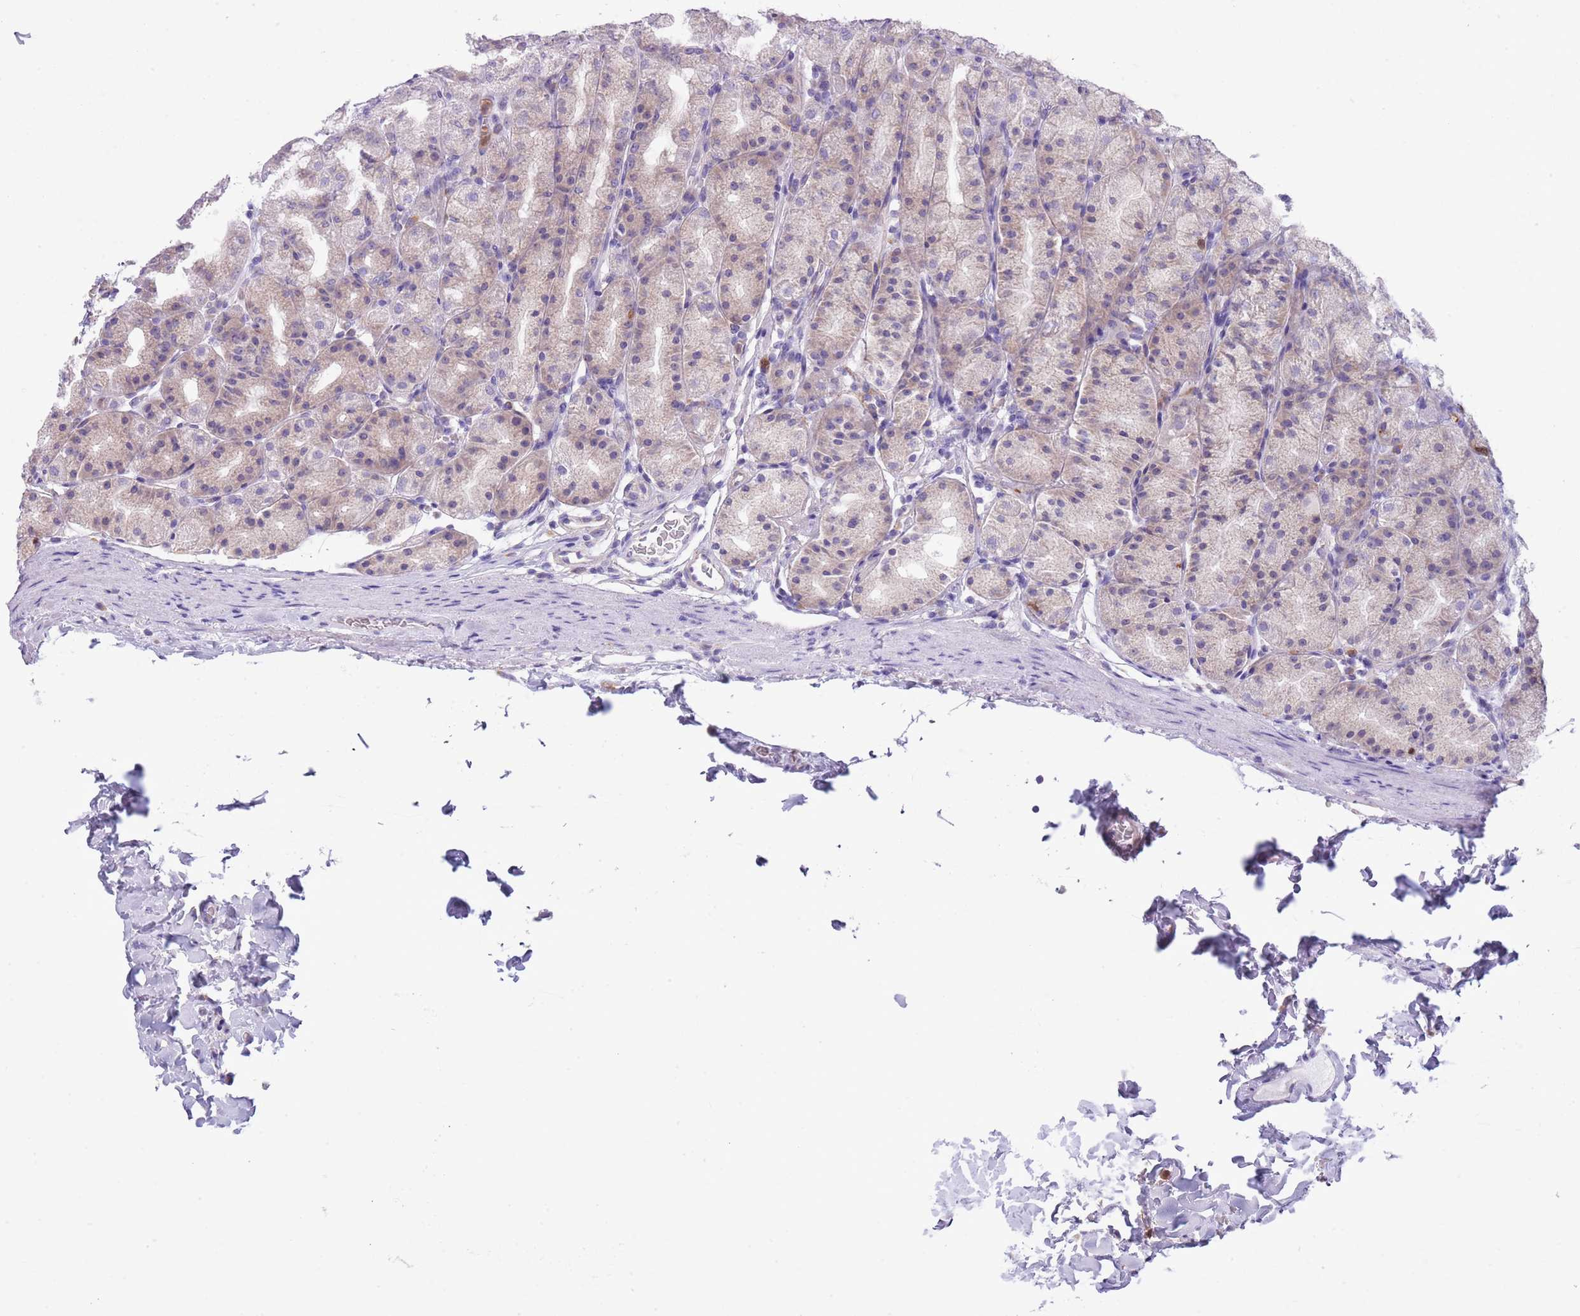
{"staining": {"intensity": "moderate", "quantity": "<25%", "location": "cytoplasmic/membranous"}, "tissue": "stomach", "cell_type": "Glandular cells", "image_type": "normal", "snomed": [{"axis": "morphology", "description": "Normal tissue, NOS"}, {"axis": "topography", "description": "Stomach, upper"}], "caption": "Normal stomach exhibits moderate cytoplasmic/membranous expression in about <25% of glandular cells, visualized by immunohistochemistry. (DAB (3,3'-diaminobenzidine) IHC with brightfield microscopy, high magnification).", "gene": "ZFP2", "patient": {"sex": "male", "age": 68}}